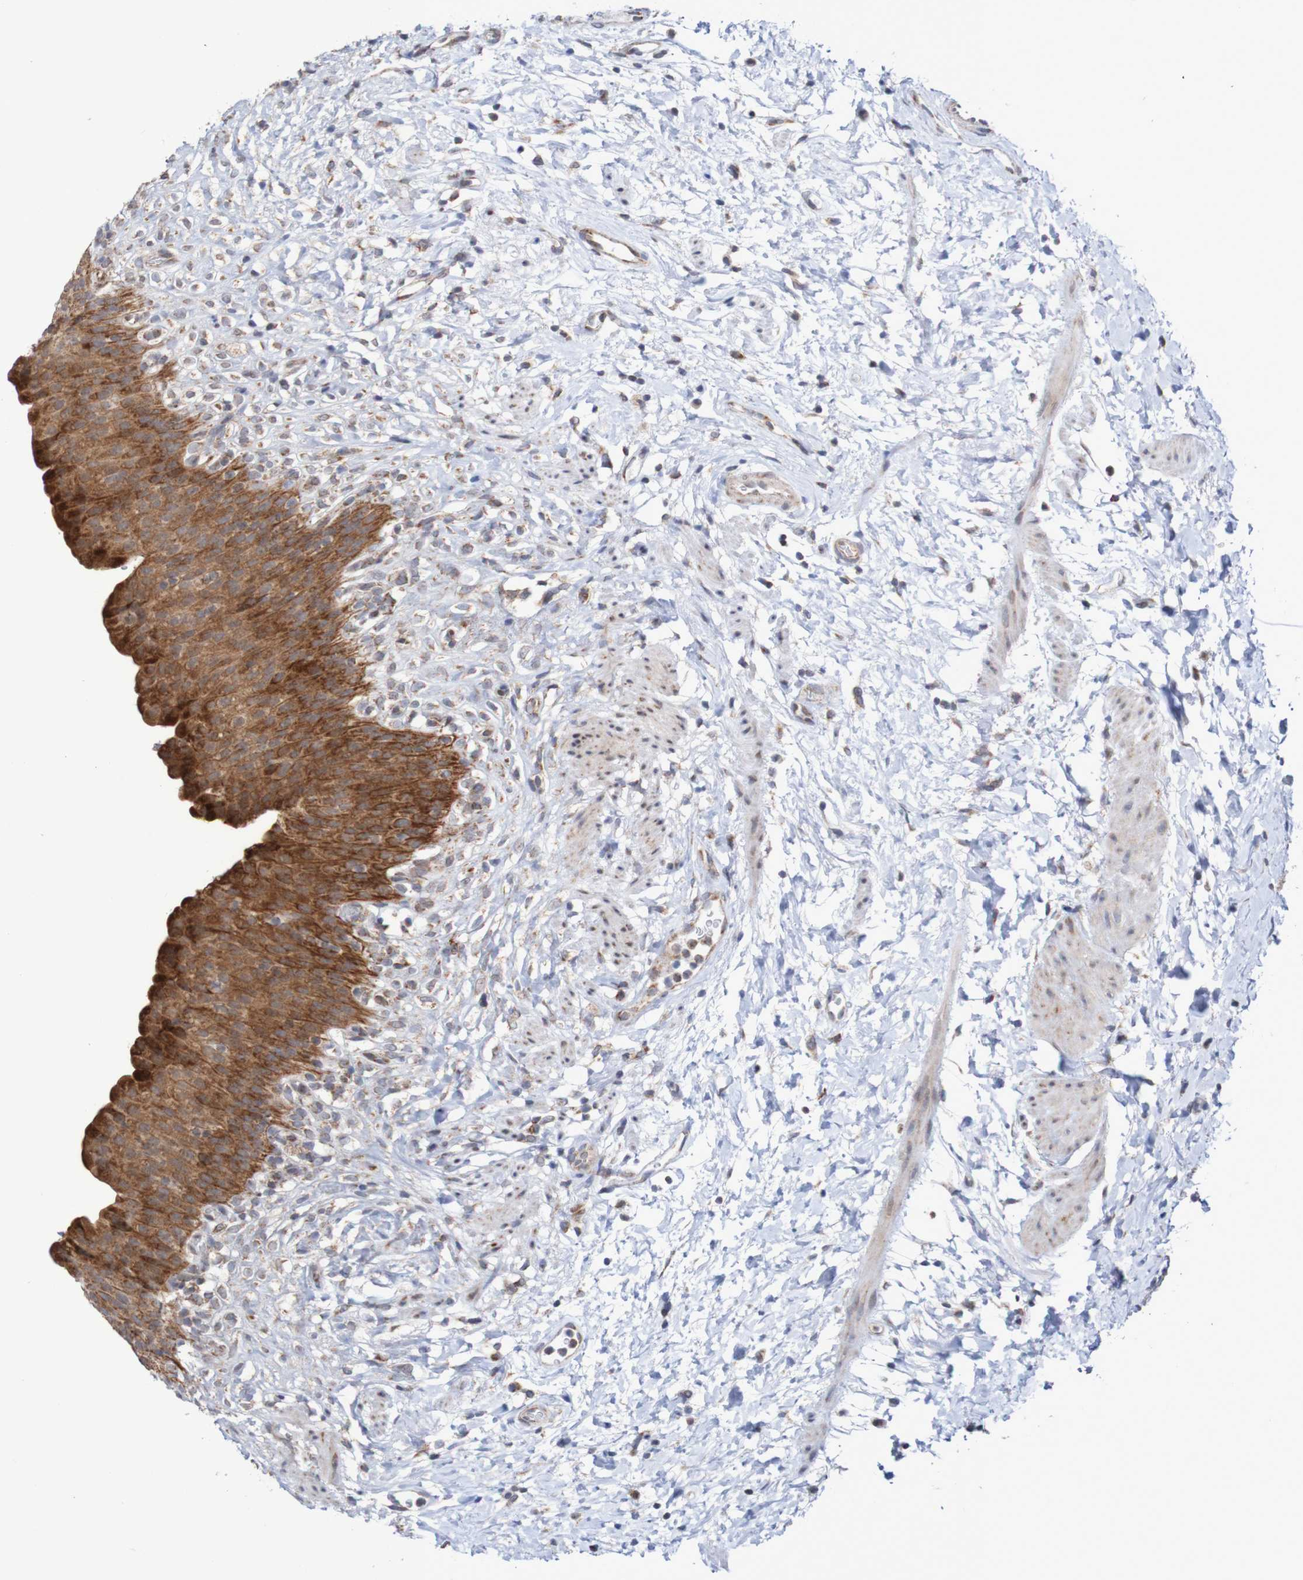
{"staining": {"intensity": "strong", "quantity": ">75%", "location": "cytoplasmic/membranous"}, "tissue": "urinary bladder", "cell_type": "Urothelial cells", "image_type": "normal", "snomed": [{"axis": "morphology", "description": "Normal tissue, NOS"}, {"axis": "topography", "description": "Urinary bladder"}], "caption": "Immunohistochemical staining of normal human urinary bladder demonstrates strong cytoplasmic/membranous protein staining in about >75% of urothelial cells.", "gene": "DVL1", "patient": {"sex": "female", "age": 79}}